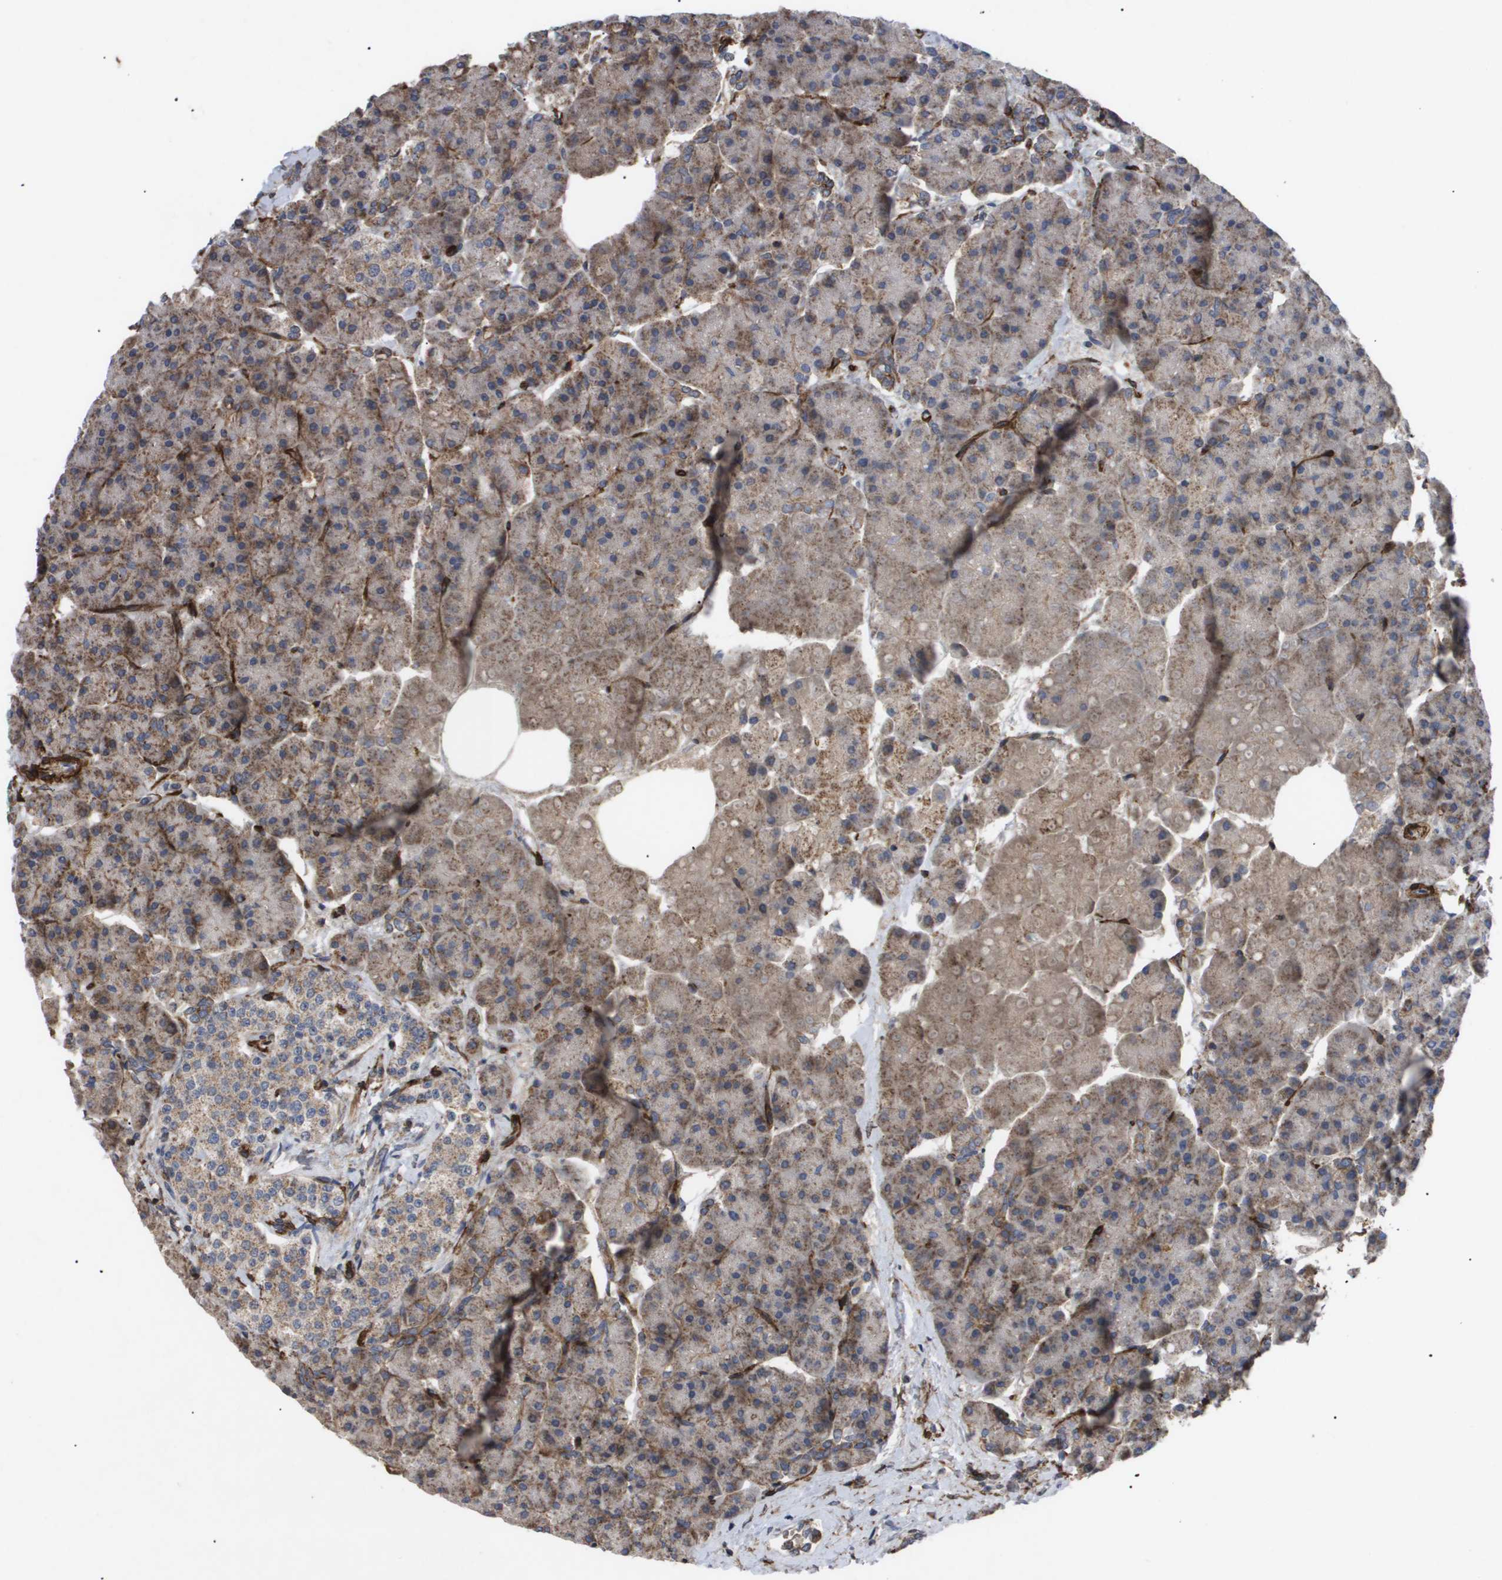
{"staining": {"intensity": "moderate", "quantity": ">75%", "location": "cytoplasmic/membranous"}, "tissue": "pancreas", "cell_type": "Exocrine glandular cells", "image_type": "normal", "snomed": [{"axis": "morphology", "description": "Normal tissue, NOS"}, {"axis": "topography", "description": "Pancreas"}], "caption": "Moderate cytoplasmic/membranous protein expression is present in approximately >75% of exocrine glandular cells in pancreas. (DAB IHC, brown staining for protein, blue staining for nuclei).", "gene": "TNS1", "patient": {"sex": "female", "age": 70}}